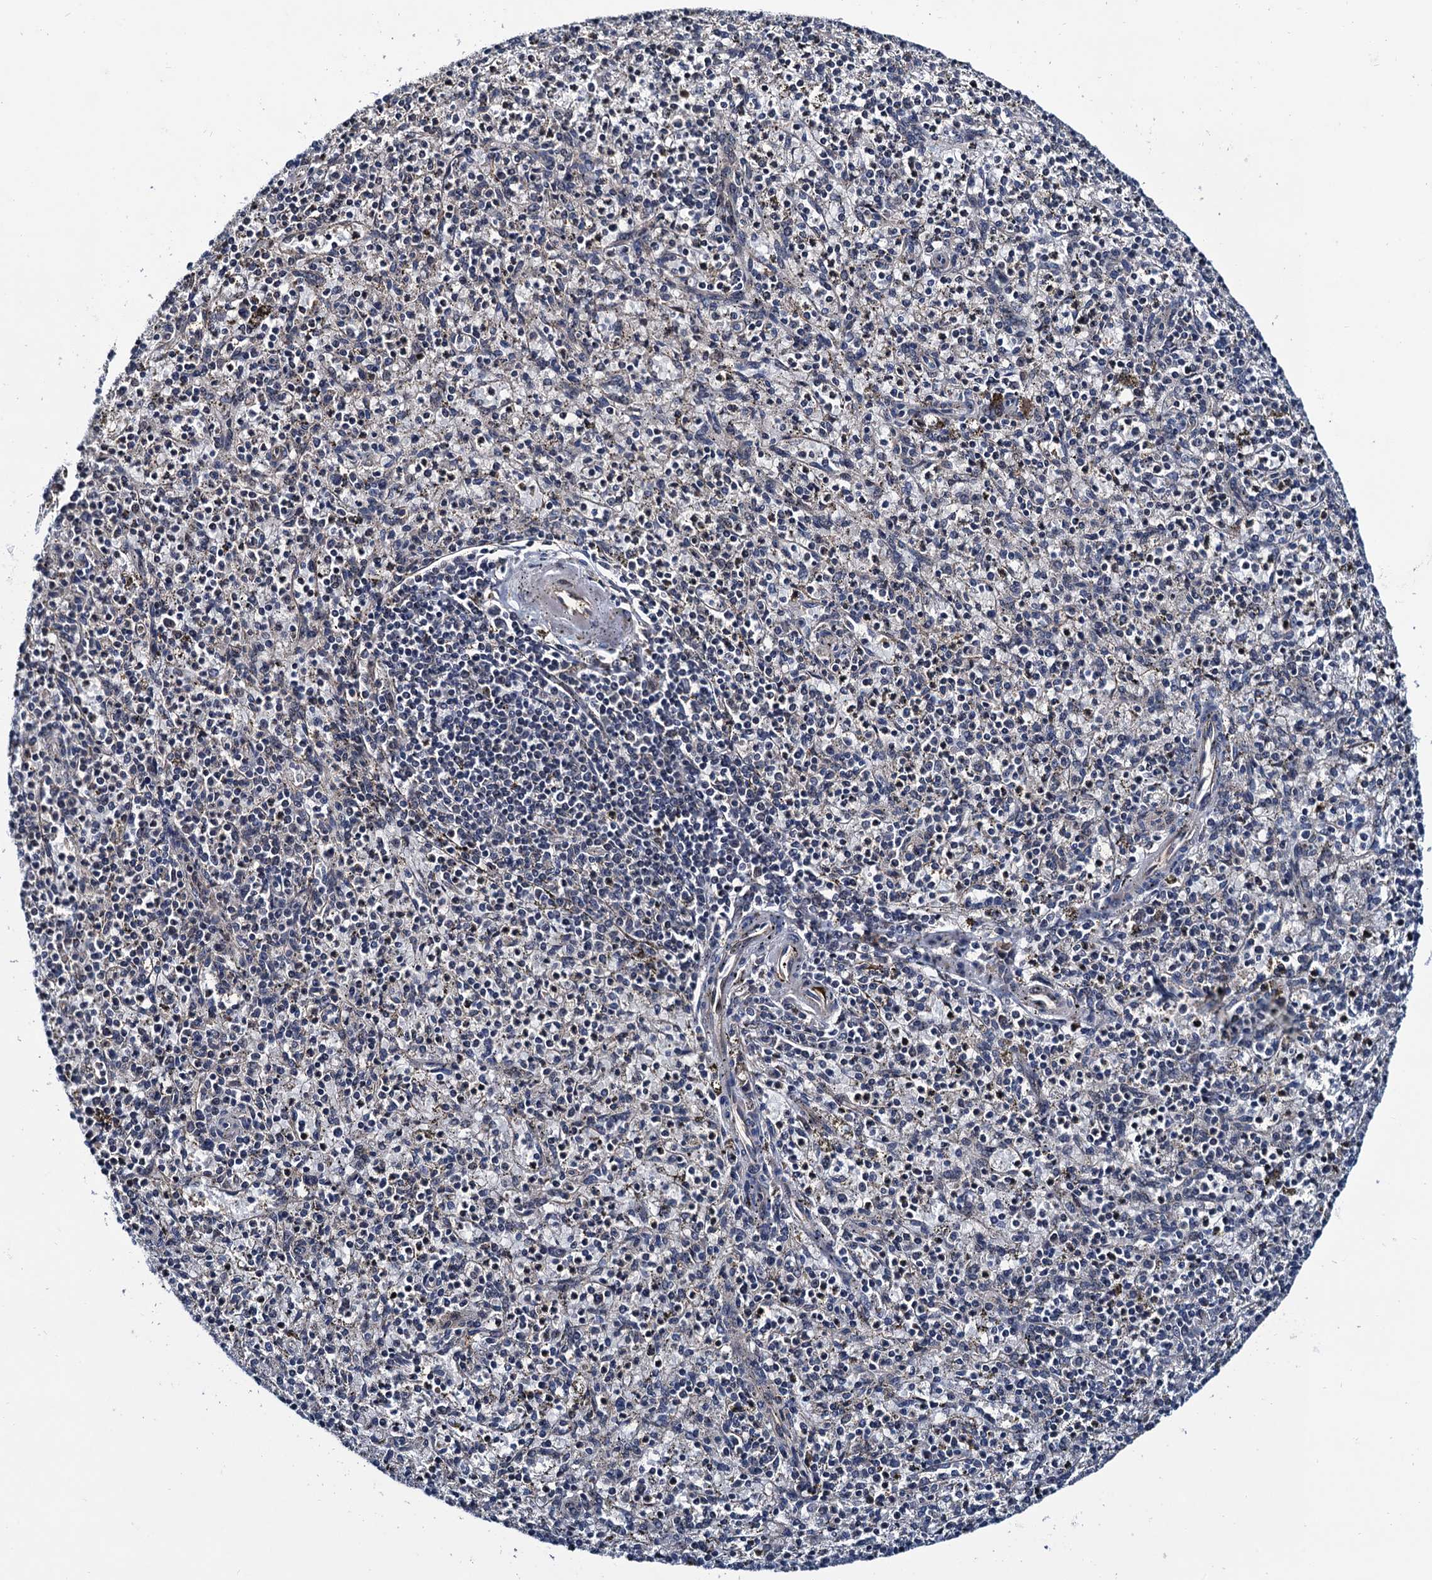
{"staining": {"intensity": "negative", "quantity": "none", "location": "none"}, "tissue": "spleen", "cell_type": "Cells in red pulp", "image_type": "normal", "snomed": [{"axis": "morphology", "description": "Normal tissue, NOS"}, {"axis": "topography", "description": "Spleen"}], "caption": "IHC of benign spleen displays no staining in cells in red pulp.", "gene": "NAA16", "patient": {"sex": "male", "age": 72}}